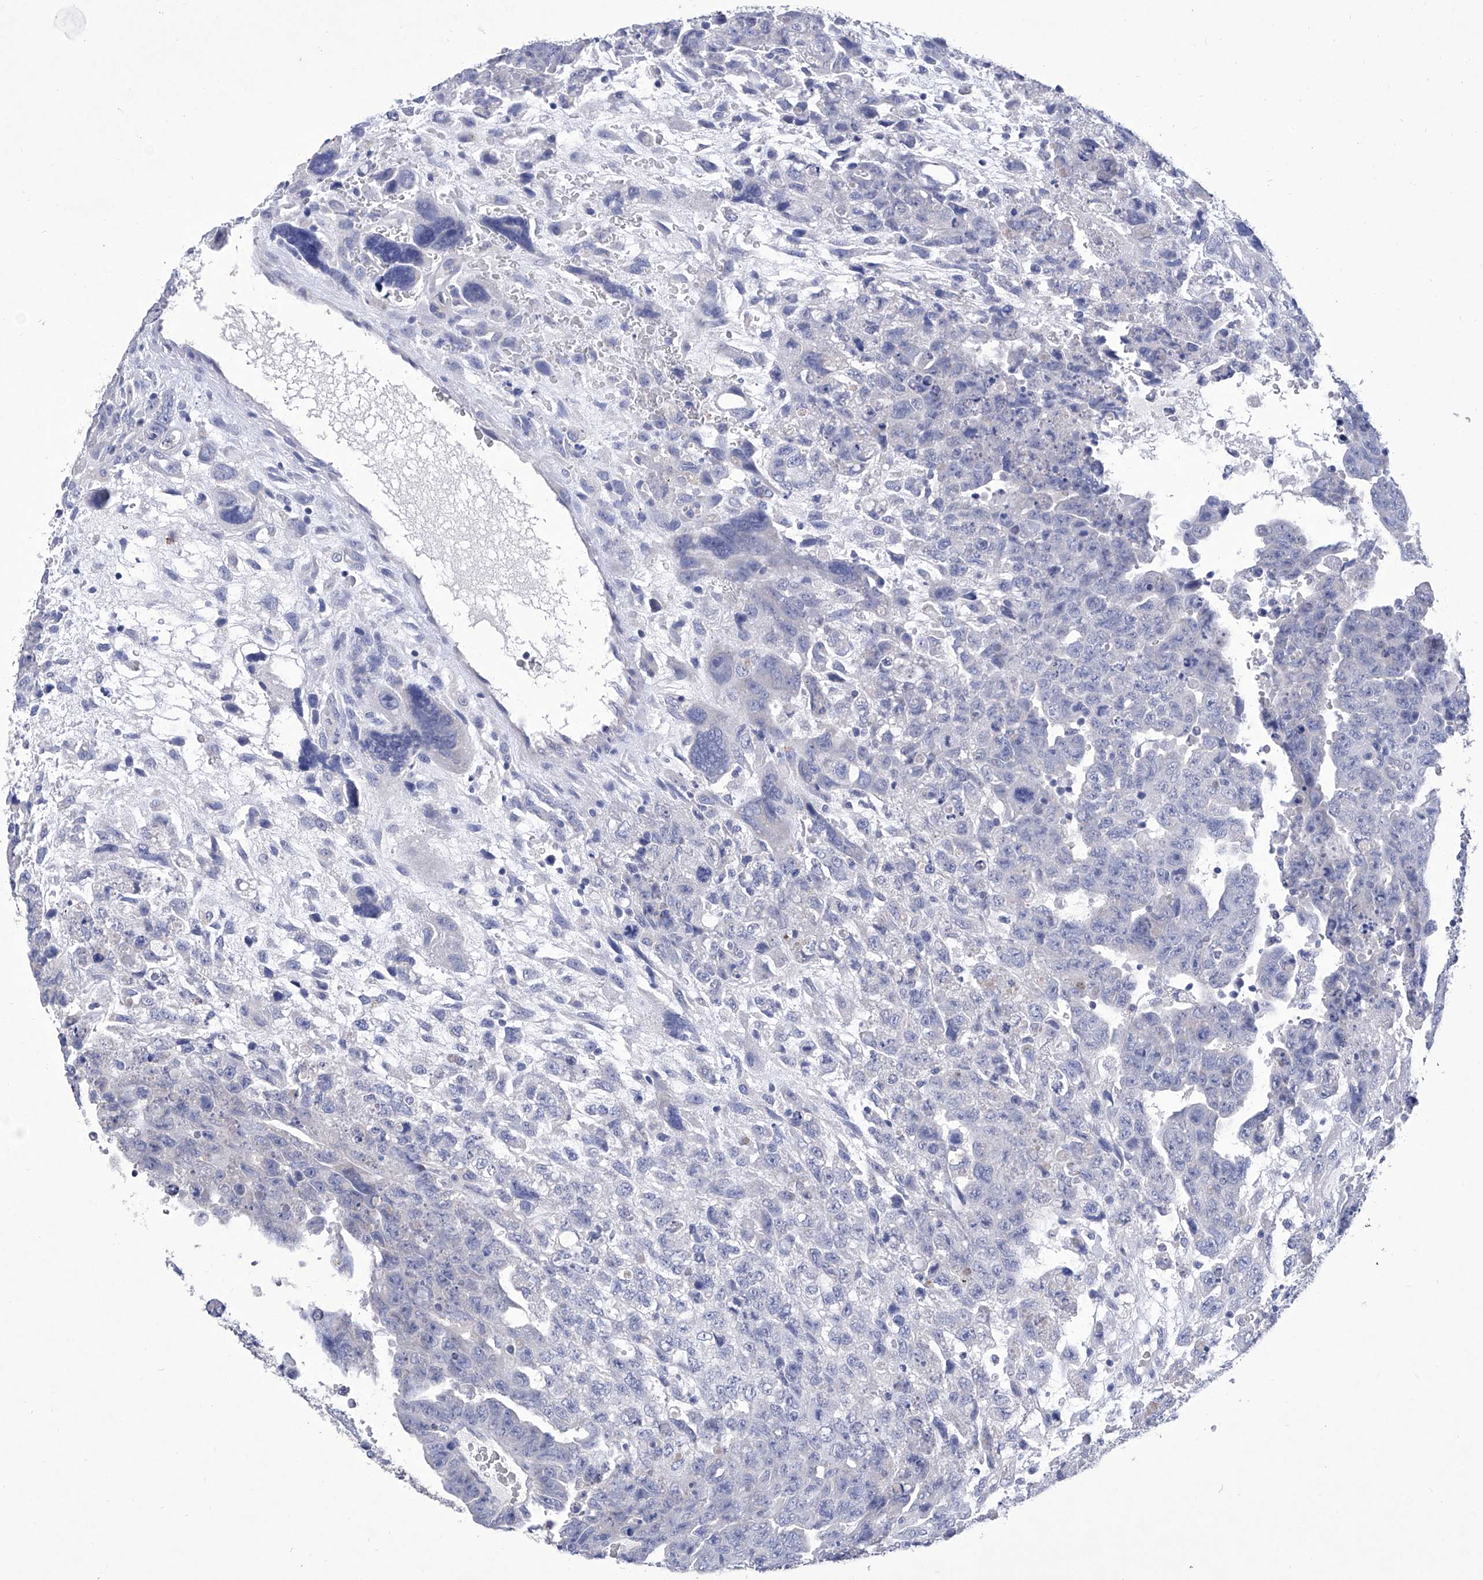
{"staining": {"intensity": "negative", "quantity": "none", "location": "none"}, "tissue": "testis cancer", "cell_type": "Tumor cells", "image_type": "cancer", "snomed": [{"axis": "morphology", "description": "Carcinoma, Embryonal, NOS"}, {"axis": "topography", "description": "Testis"}], "caption": "Tumor cells show no significant protein expression in testis embryonal carcinoma.", "gene": "IFNL2", "patient": {"sex": "male", "age": 28}}